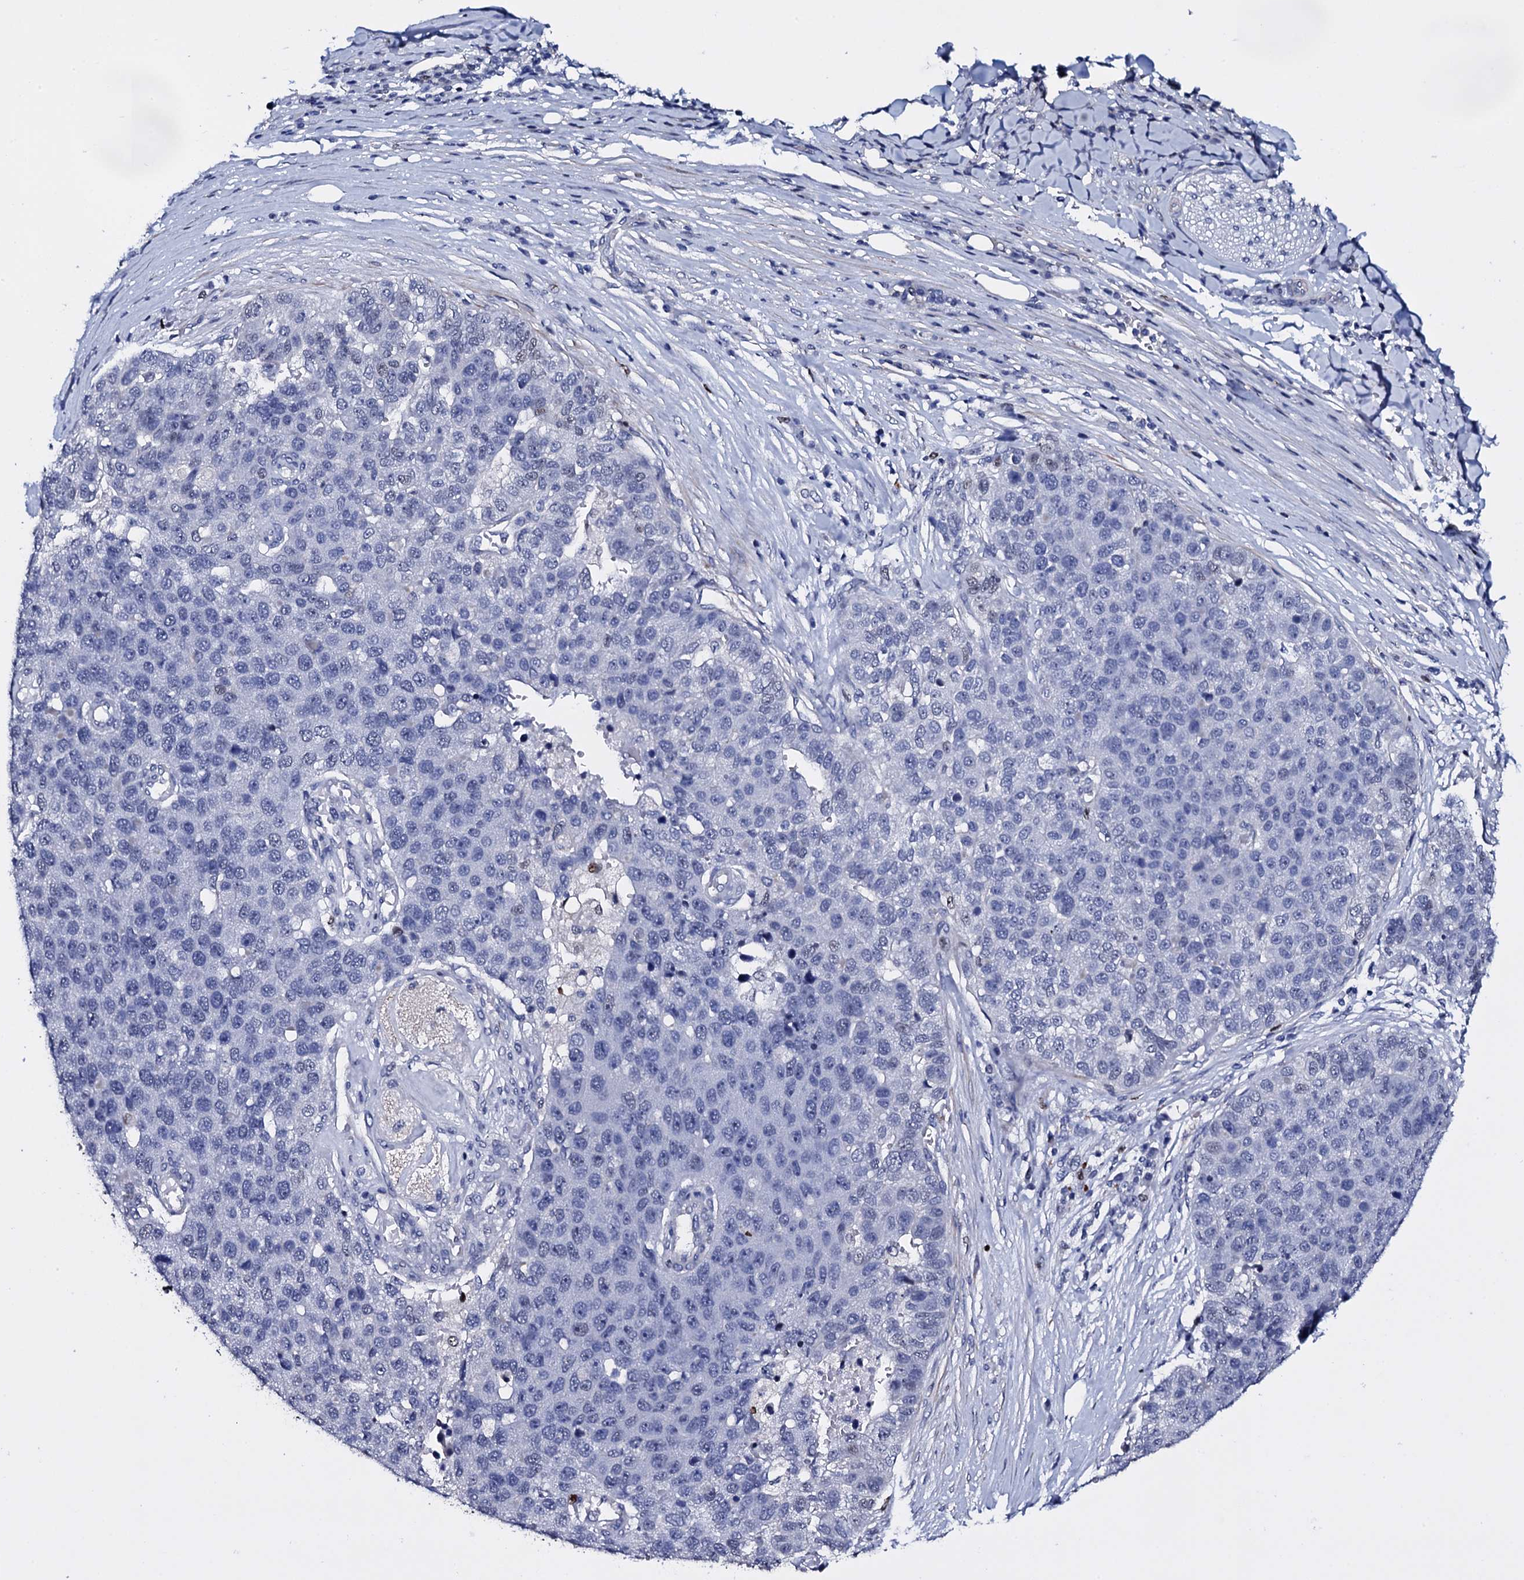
{"staining": {"intensity": "negative", "quantity": "none", "location": "none"}, "tissue": "pancreatic cancer", "cell_type": "Tumor cells", "image_type": "cancer", "snomed": [{"axis": "morphology", "description": "Adenocarcinoma, NOS"}, {"axis": "topography", "description": "Pancreas"}], "caption": "A micrograph of human pancreatic adenocarcinoma is negative for staining in tumor cells. Brightfield microscopy of immunohistochemistry (IHC) stained with DAB (brown) and hematoxylin (blue), captured at high magnification.", "gene": "NPM2", "patient": {"sex": "female", "age": 61}}